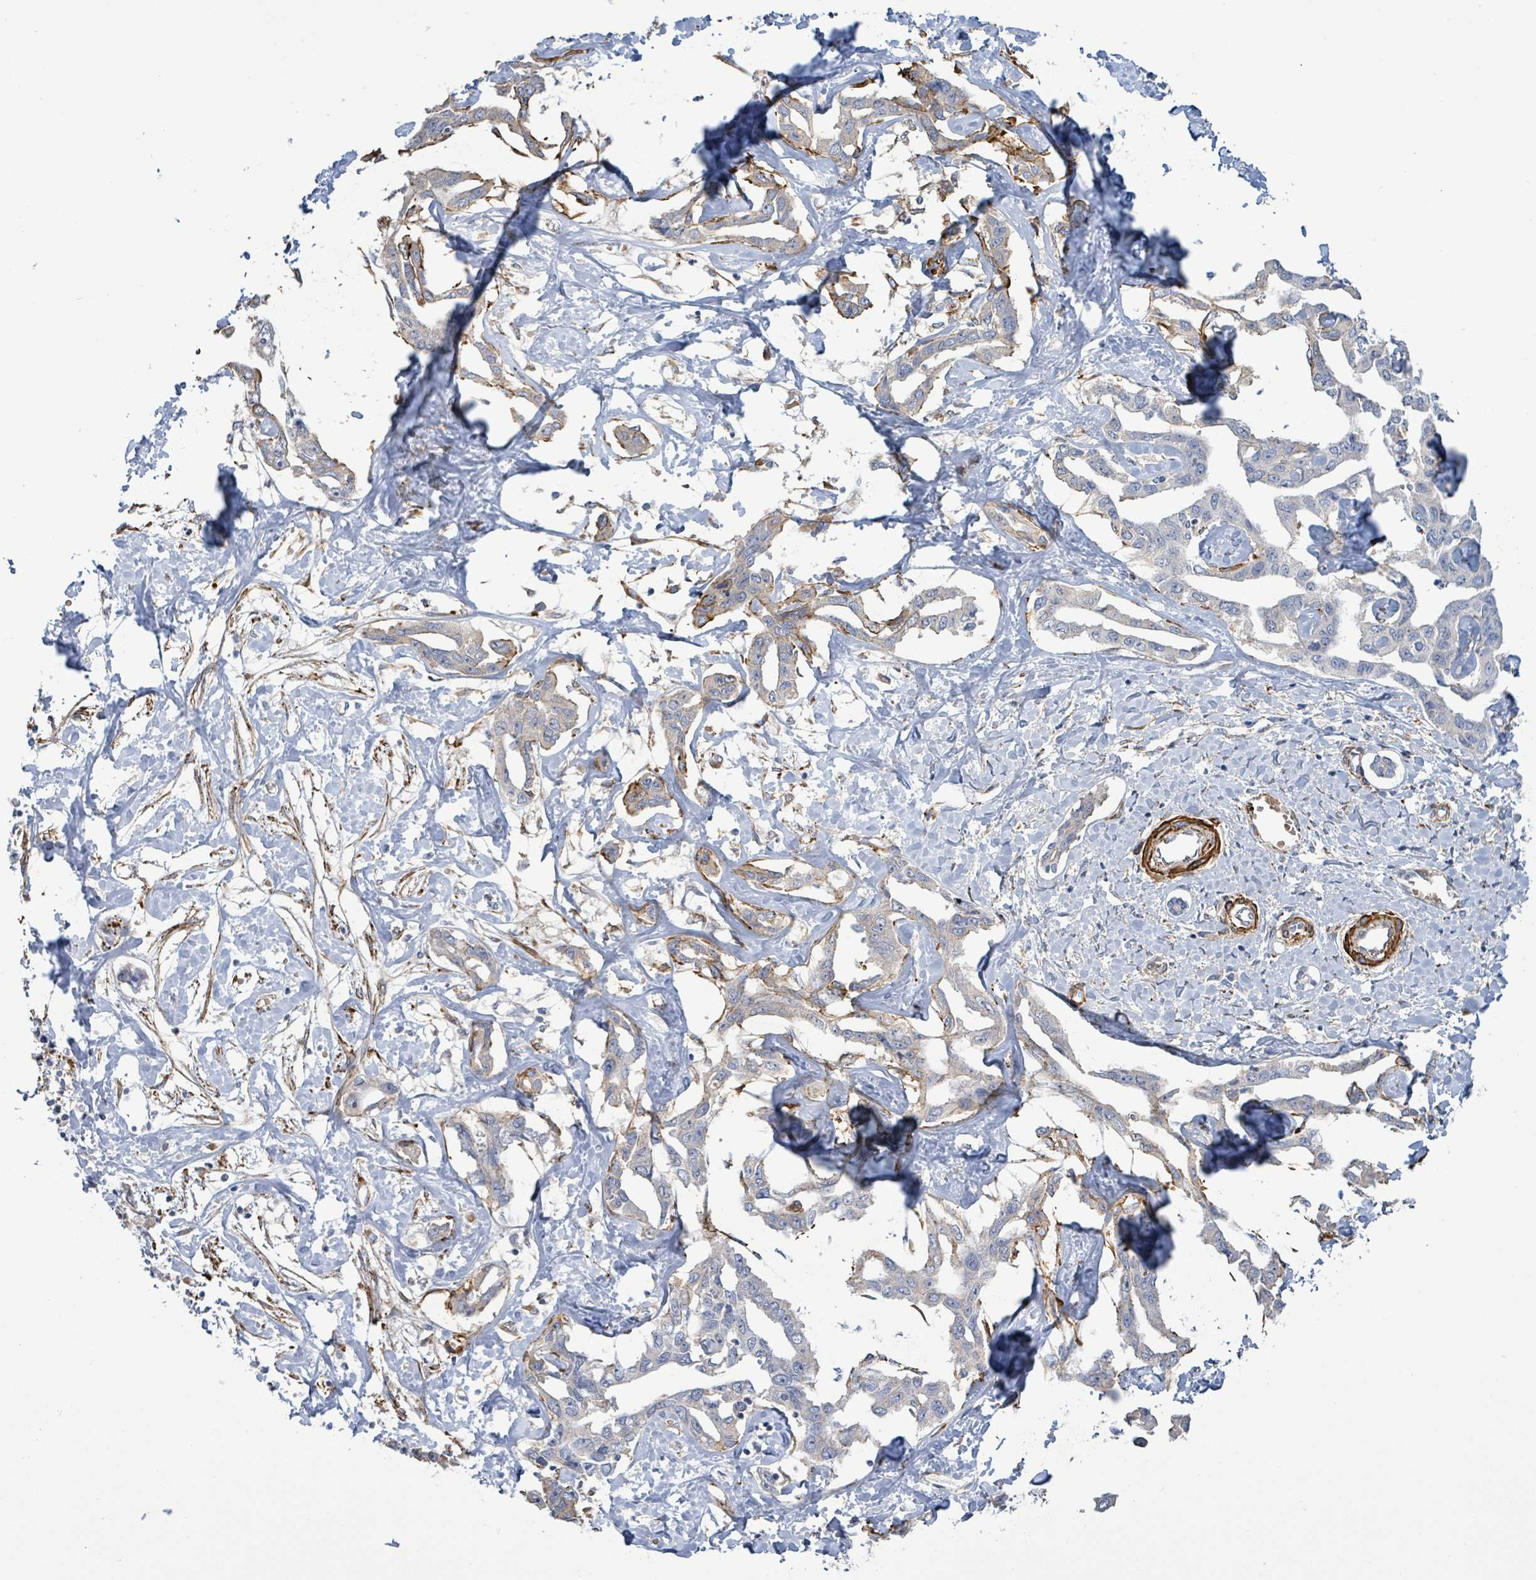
{"staining": {"intensity": "negative", "quantity": "none", "location": "none"}, "tissue": "liver cancer", "cell_type": "Tumor cells", "image_type": "cancer", "snomed": [{"axis": "morphology", "description": "Cholangiocarcinoma"}, {"axis": "topography", "description": "Liver"}], "caption": "Immunohistochemistry of liver cancer (cholangiocarcinoma) demonstrates no staining in tumor cells.", "gene": "DMRTC1B", "patient": {"sex": "male", "age": 59}}